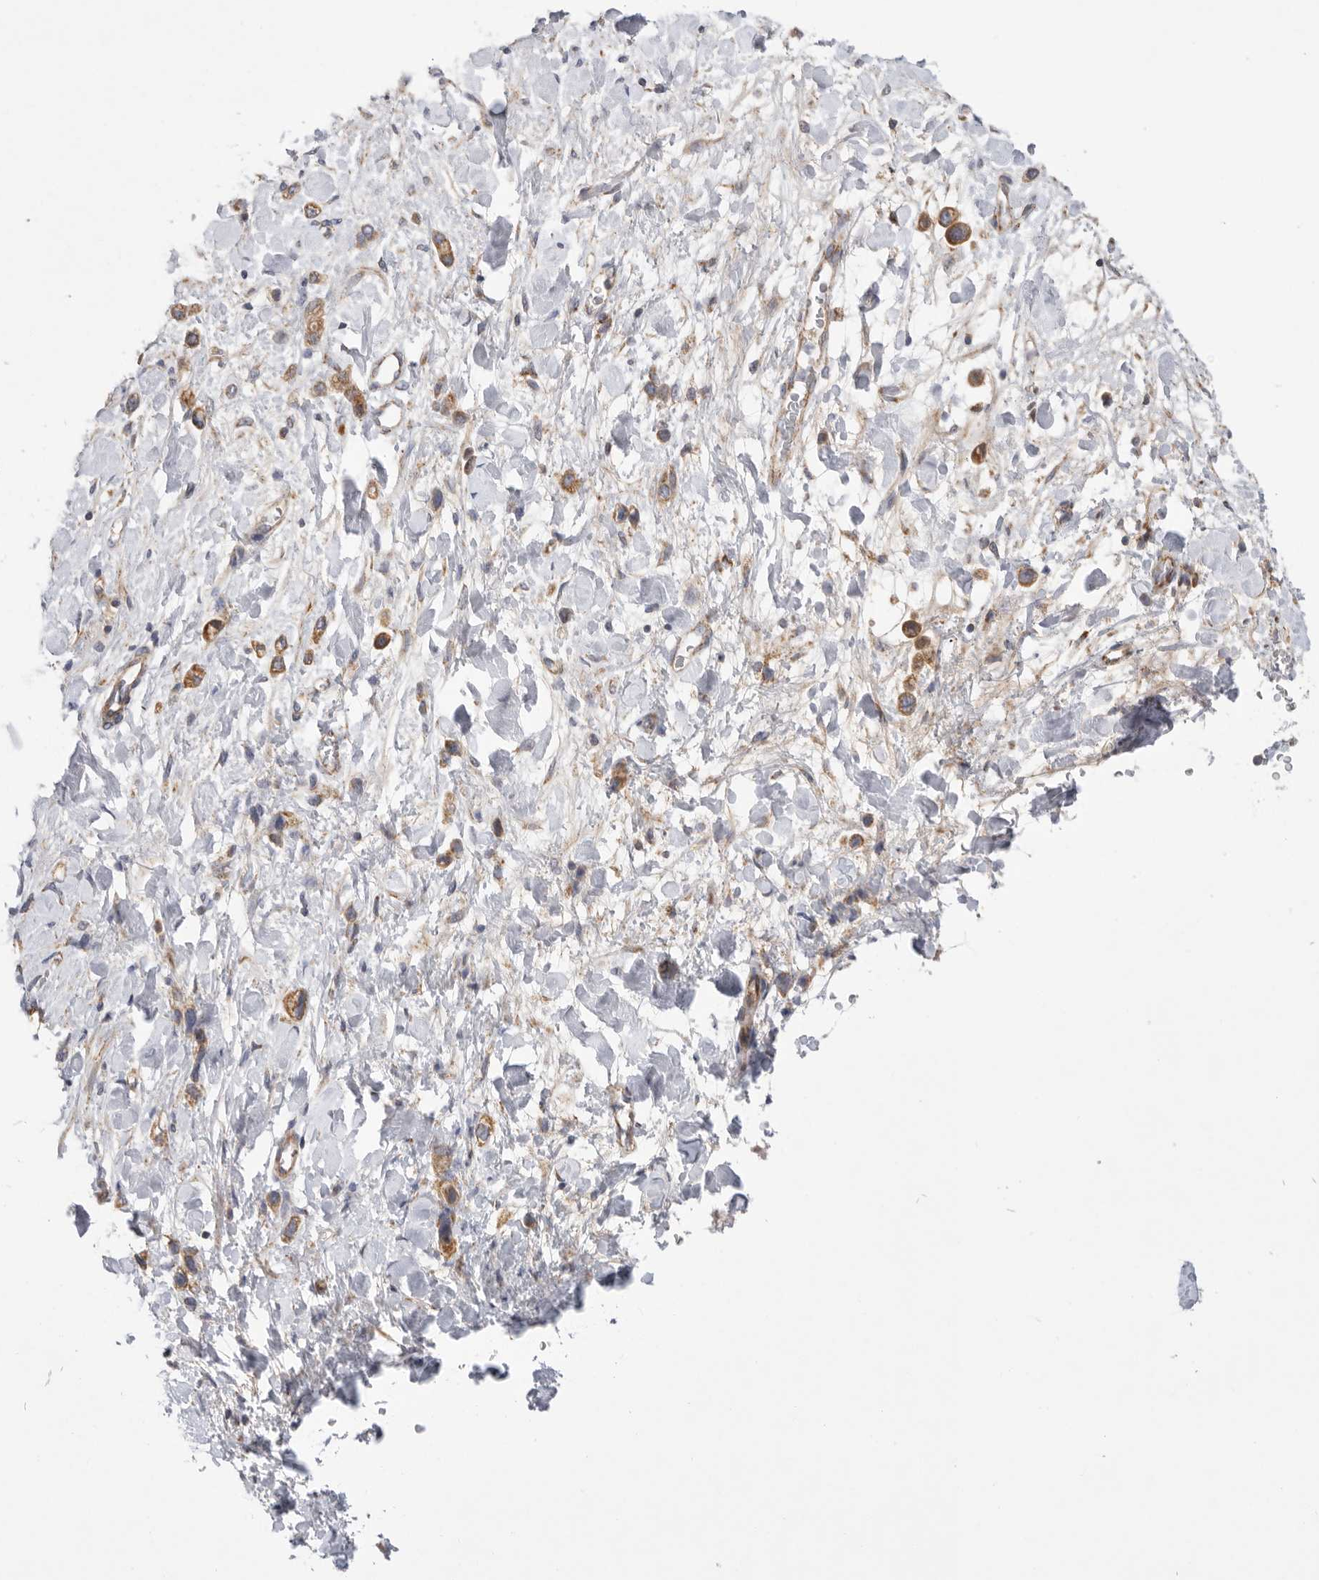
{"staining": {"intensity": "moderate", "quantity": ">75%", "location": "cytoplasmic/membranous"}, "tissue": "stomach cancer", "cell_type": "Tumor cells", "image_type": "cancer", "snomed": [{"axis": "morphology", "description": "Adenocarcinoma, NOS"}, {"axis": "topography", "description": "Stomach"}], "caption": "Stomach adenocarcinoma stained with DAB (3,3'-diaminobenzidine) immunohistochemistry displays medium levels of moderate cytoplasmic/membranous staining in approximately >75% of tumor cells.", "gene": "MTFR1L", "patient": {"sex": "female", "age": 65}}